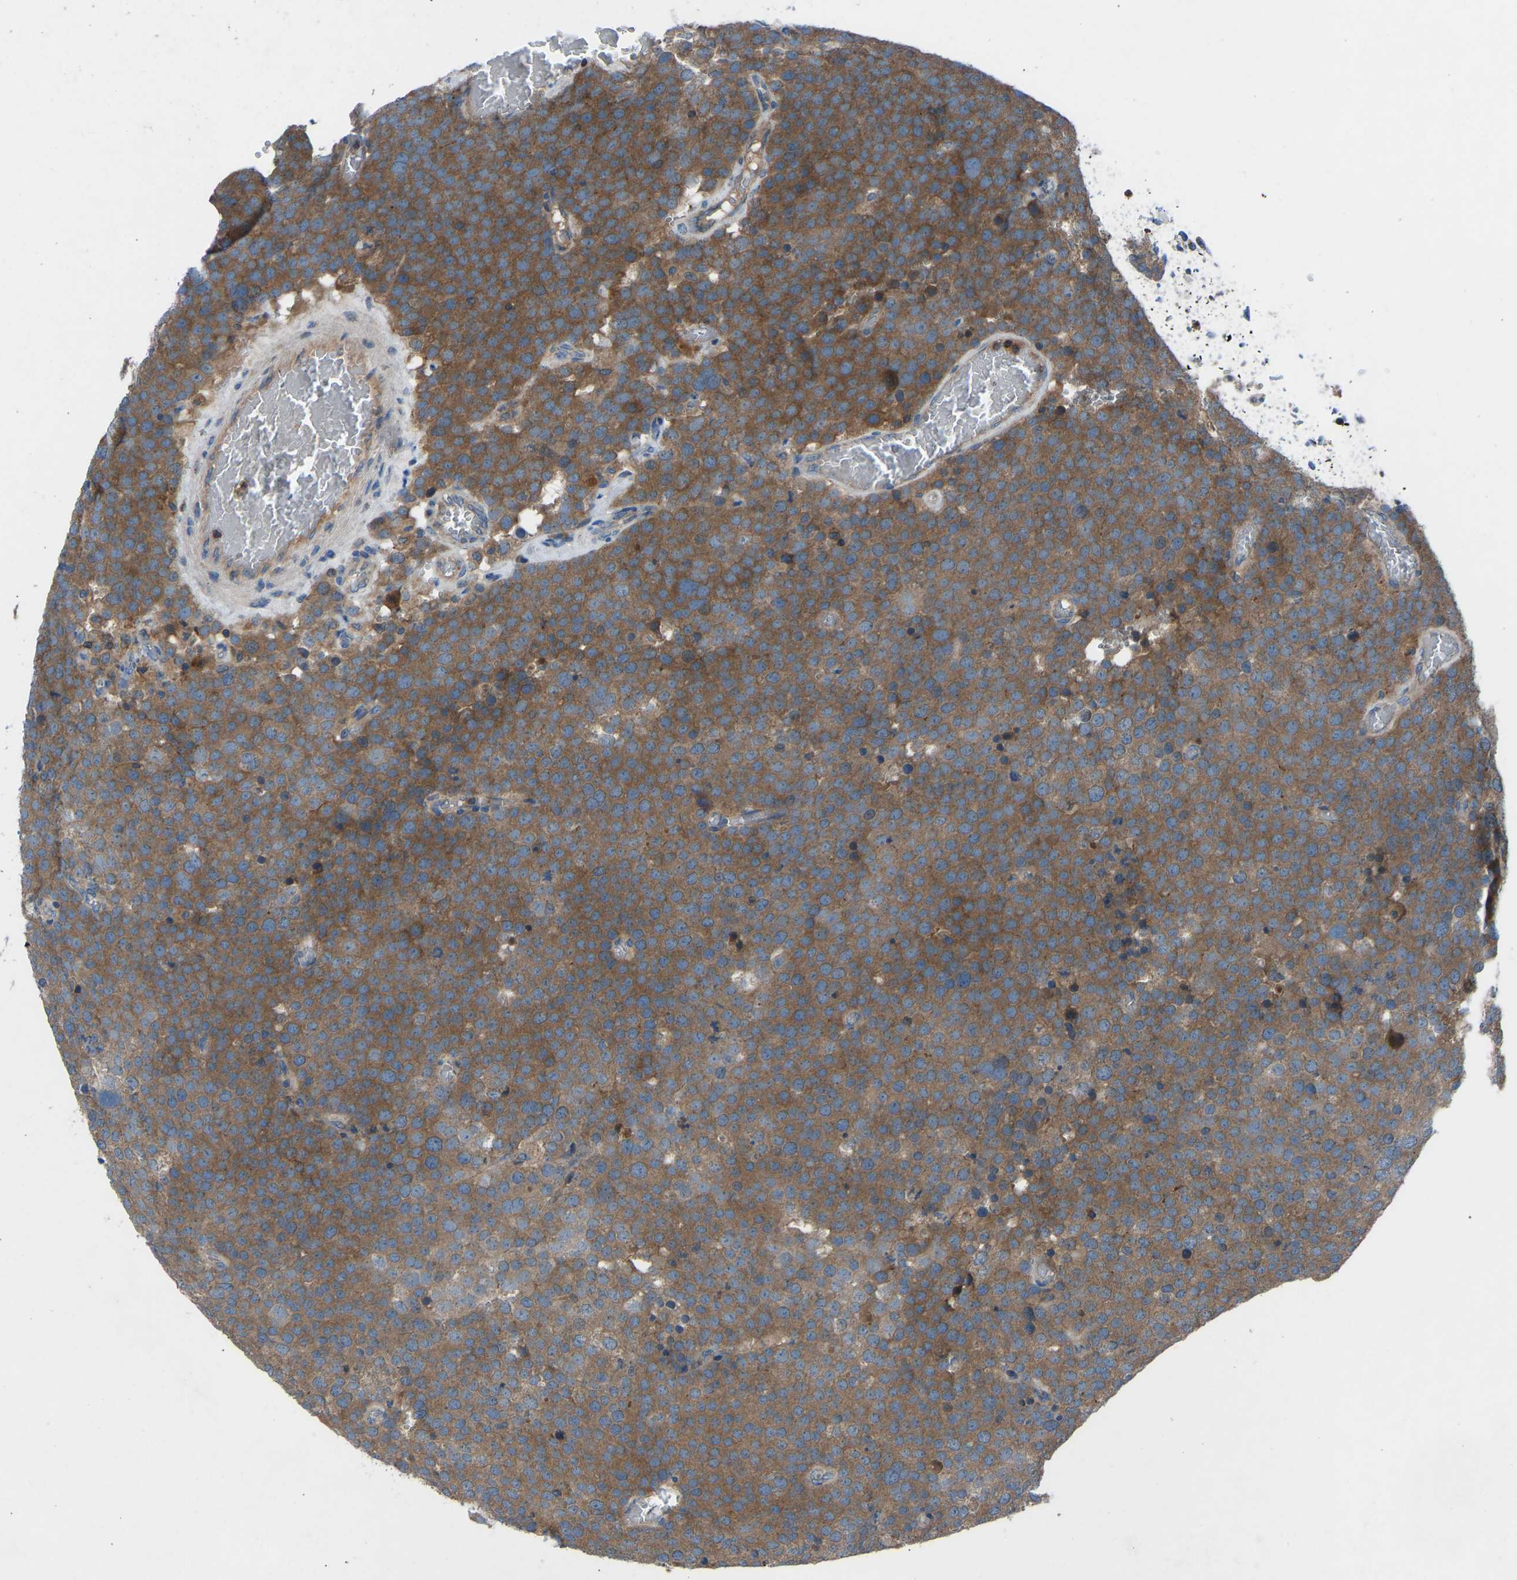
{"staining": {"intensity": "moderate", "quantity": ">75%", "location": "cytoplasmic/membranous"}, "tissue": "testis cancer", "cell_type": "Tumor cells", "image_type": "cancer", "snomed": [{"axis": "morphology", "description": "Normal tissue, NOS"}, {"axis": "morphology", "description": "Seminoma, NOS"}, {"axis": "topography", "description": "Testis"}], "caption": "Immunohistochemistry (IHC) photomicrograph of testis cancer stained for a protein (brown), which exhibits medium levels of moderate cytoplasmic/membranous positivity in approximately >75% of tumor cells.", "gene": "GRK6", "patient": {"sex": "male", "age": 71}}